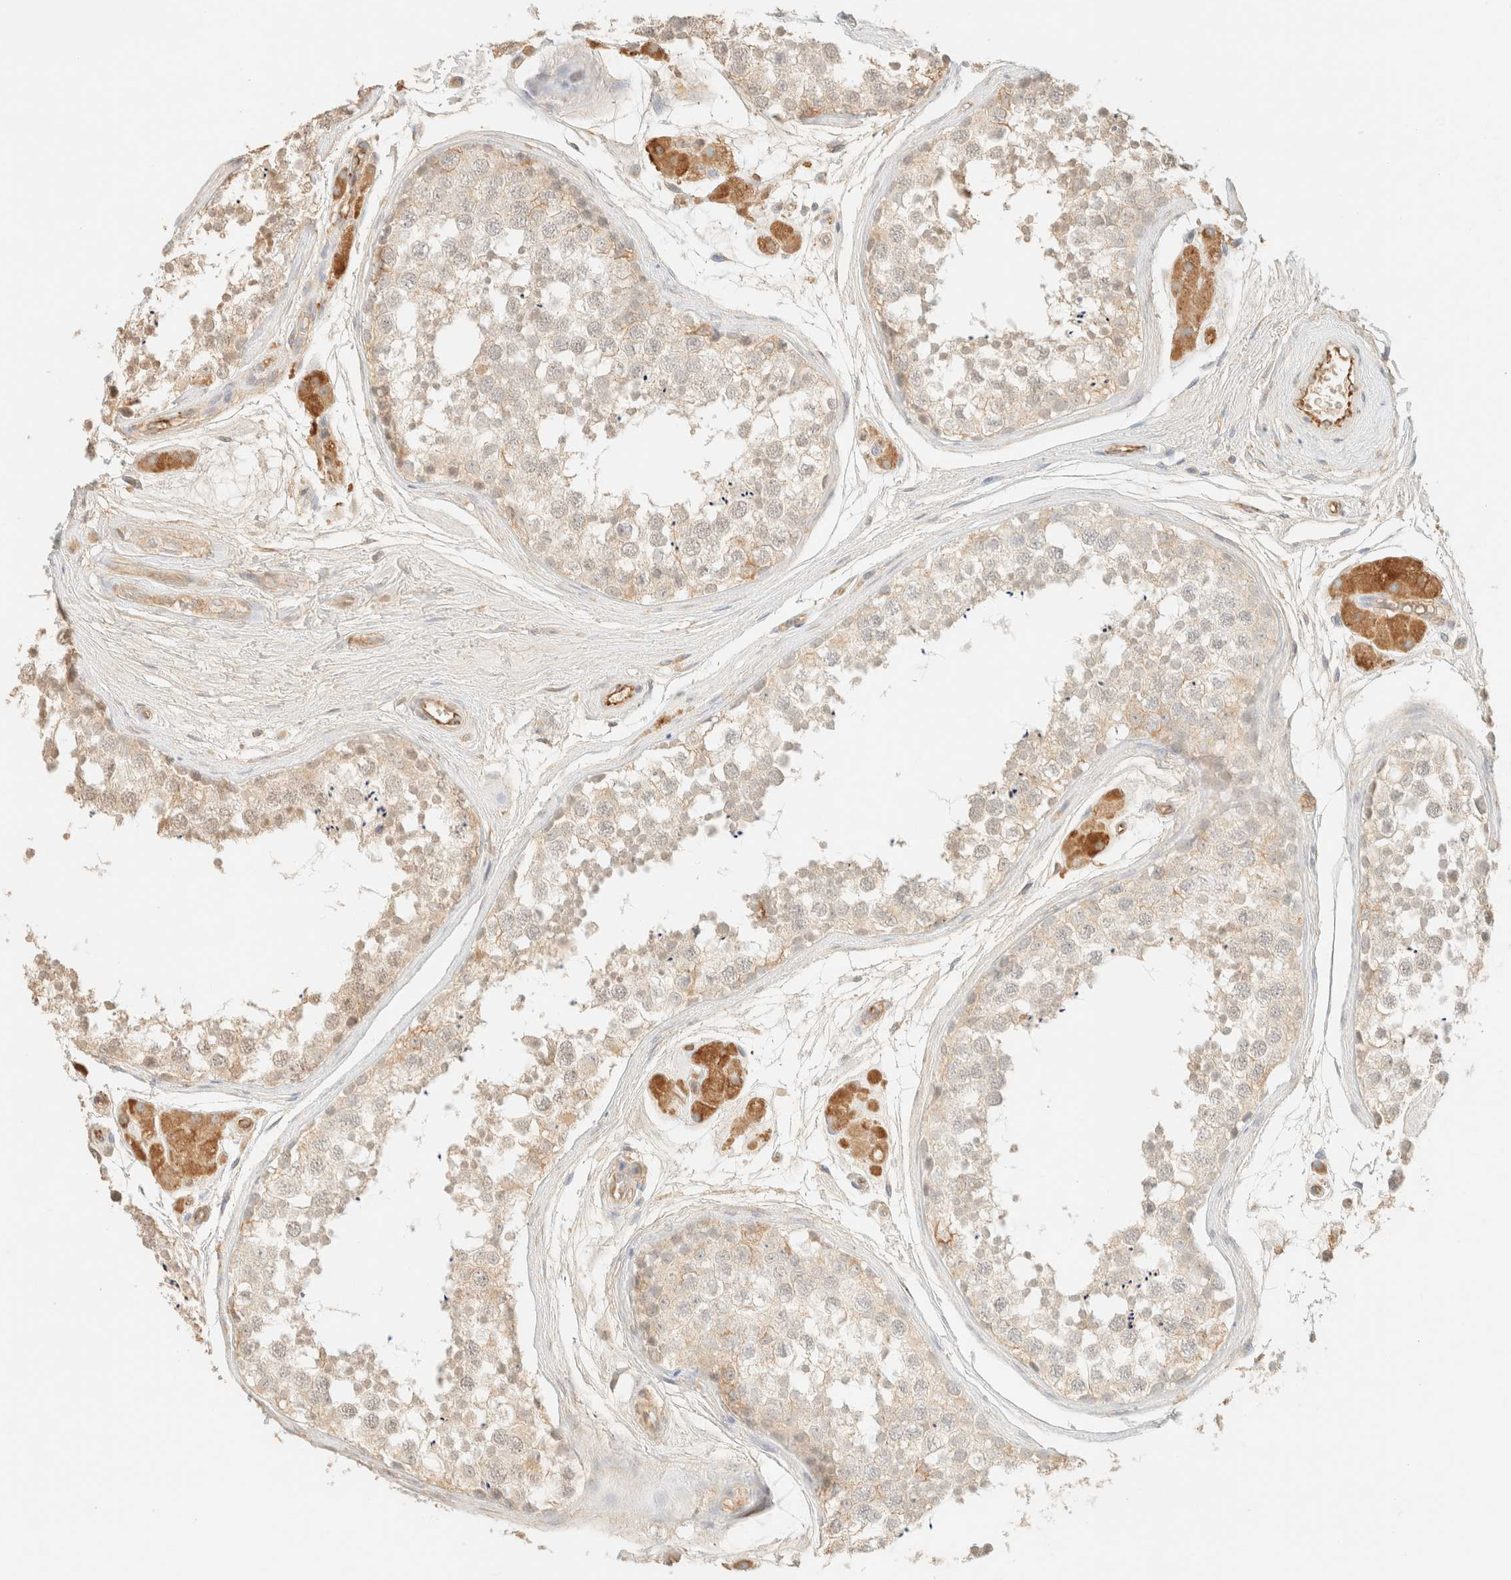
{"staining": {"intensity": "weak", "quantity": "<25%", "location": "cytoplasmic/membranous"}, "tissue": "testis", "cell_type": "Cells in seminiferous ducts", "image_type": "normal", "snomed": [{"axis": "morphology", "description": "Normal tissue, NOS"}, {"axis": "topography", "description": "Testis"}], "caption": "The micrograph shows no staining of cells in seminiferous ducts in unremarkable testis.", "gene": "SPARCL1", "patient": {"sex": "male", "age": 56}}